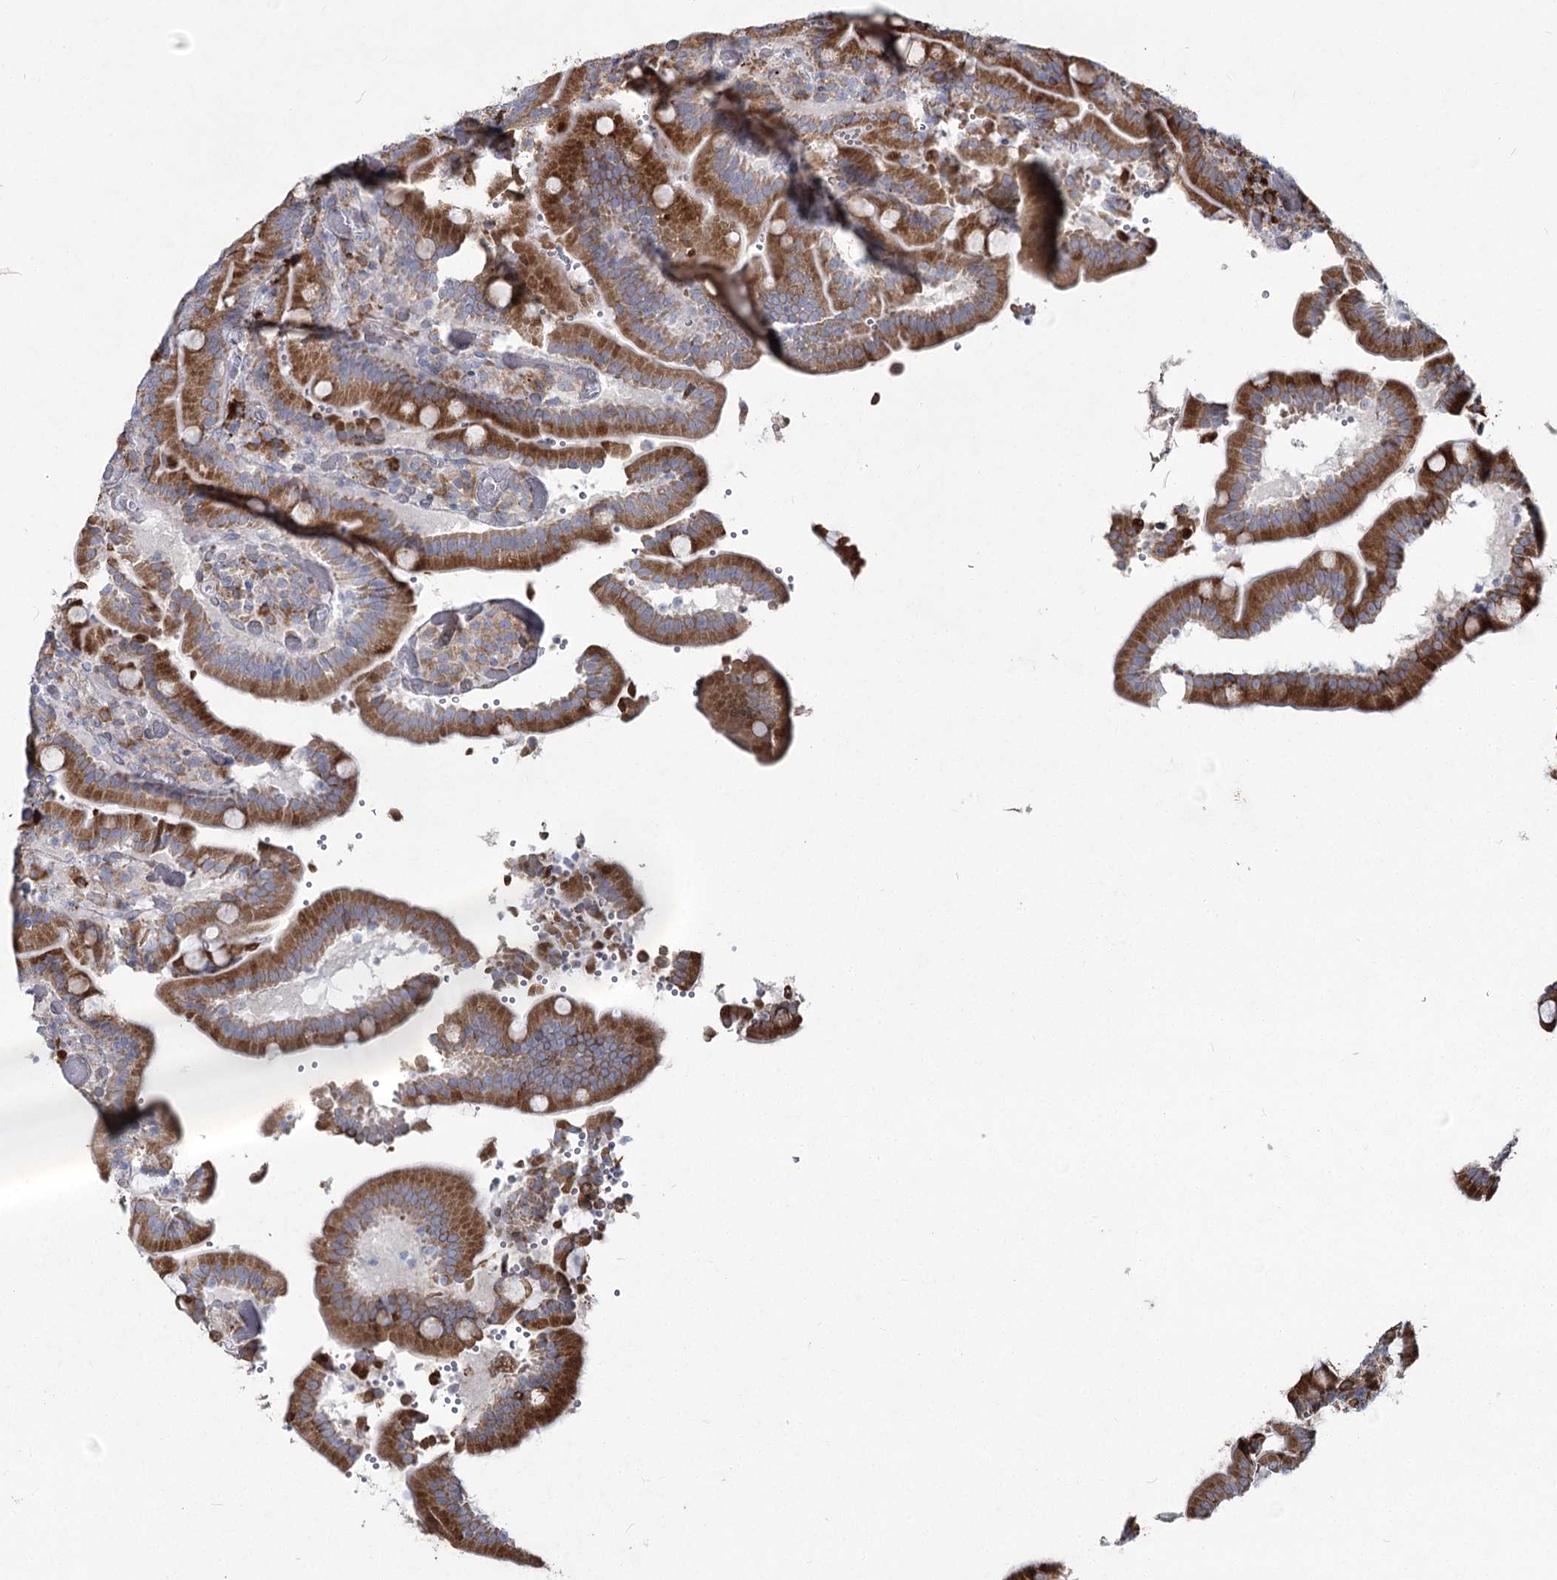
{"staining": {"intensity": "strong", "quantity": ">75%", "location": "cytoplasmic/membranous"}, "tissue": "duodenum", "cell_type": "Glandular cells", "image_type": "normal", "snomed": [{"axis": "morphology", "description": "Normal tissue, NOS"}, {"axis": "topography", "description": "Duodenum"}], "caption": "Immunohistochemistry (IHC) staining of normal duodenum, which exhibits high levels of strong cytoplasmic/membranous positivity in approximately >75% of glandular cells indicating strong cytoplasmic/membranous protein expression. The staining was performed using DAB (brown) for protein detection and nuclei were counterstained in hematoxylin (blue).", "gene": "NHLRC2", "patient": {"sex": "female", "age": 62}}